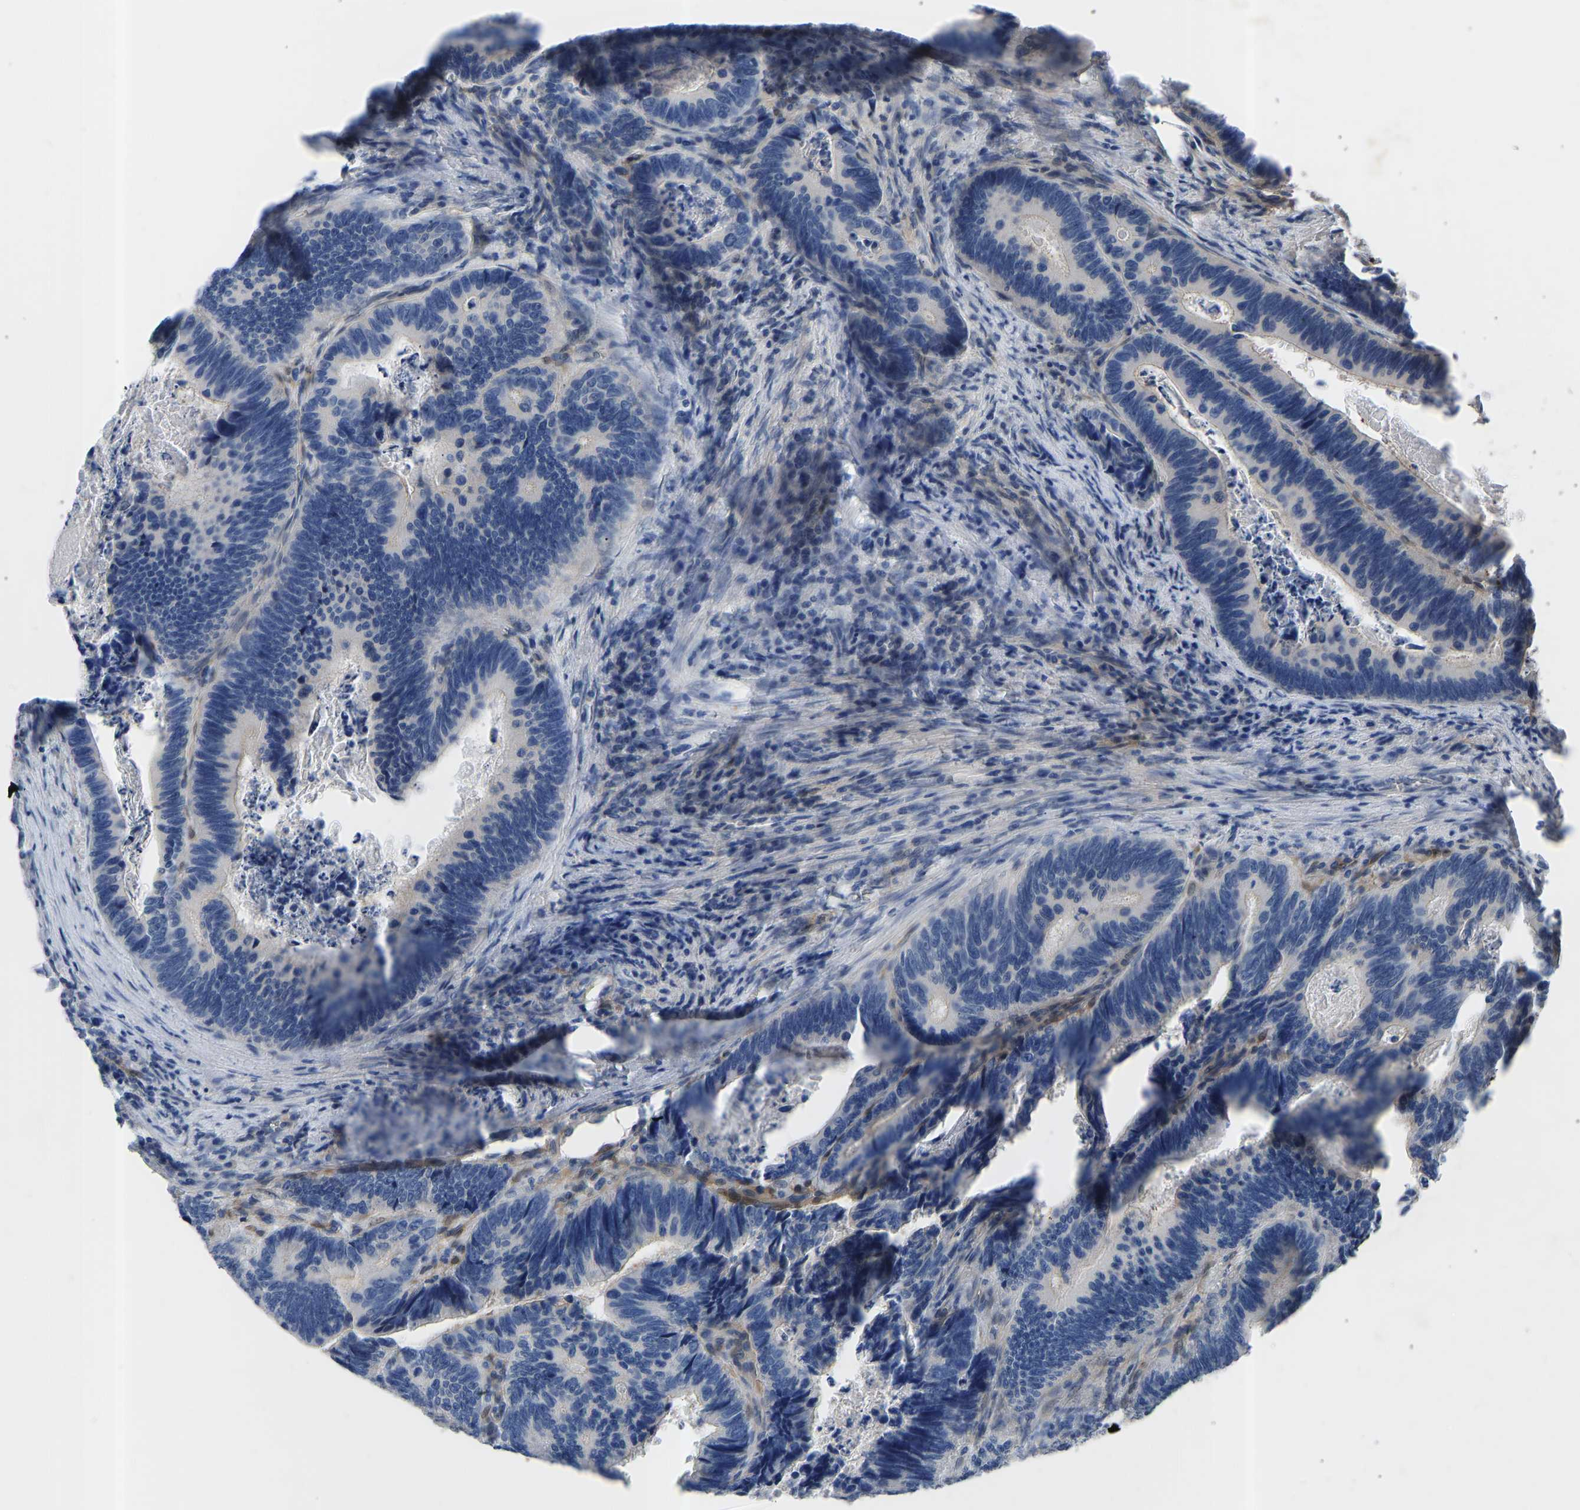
{"staining": {"intensity": "negative", "quantity": "none", "location": "none"}, "tissue": "colorectal cancer", "cell_type": "Tumor cells", "image_type": "cancer", "snomed": [{"axis": "morphology", "description": "Inflammation, NOS"}, {"axis": "morphology", "description": "Adenocarcinoma, NOS"}, {"axis": "topography", "description": "Colon"}], "caption": "Immunohistochemistry (IHC) of human colorectal adenocarcinoma exhibits no positivity in tumor cells.", "gene": "RBP1", "patient": {"sex": "male", "age": 72}}